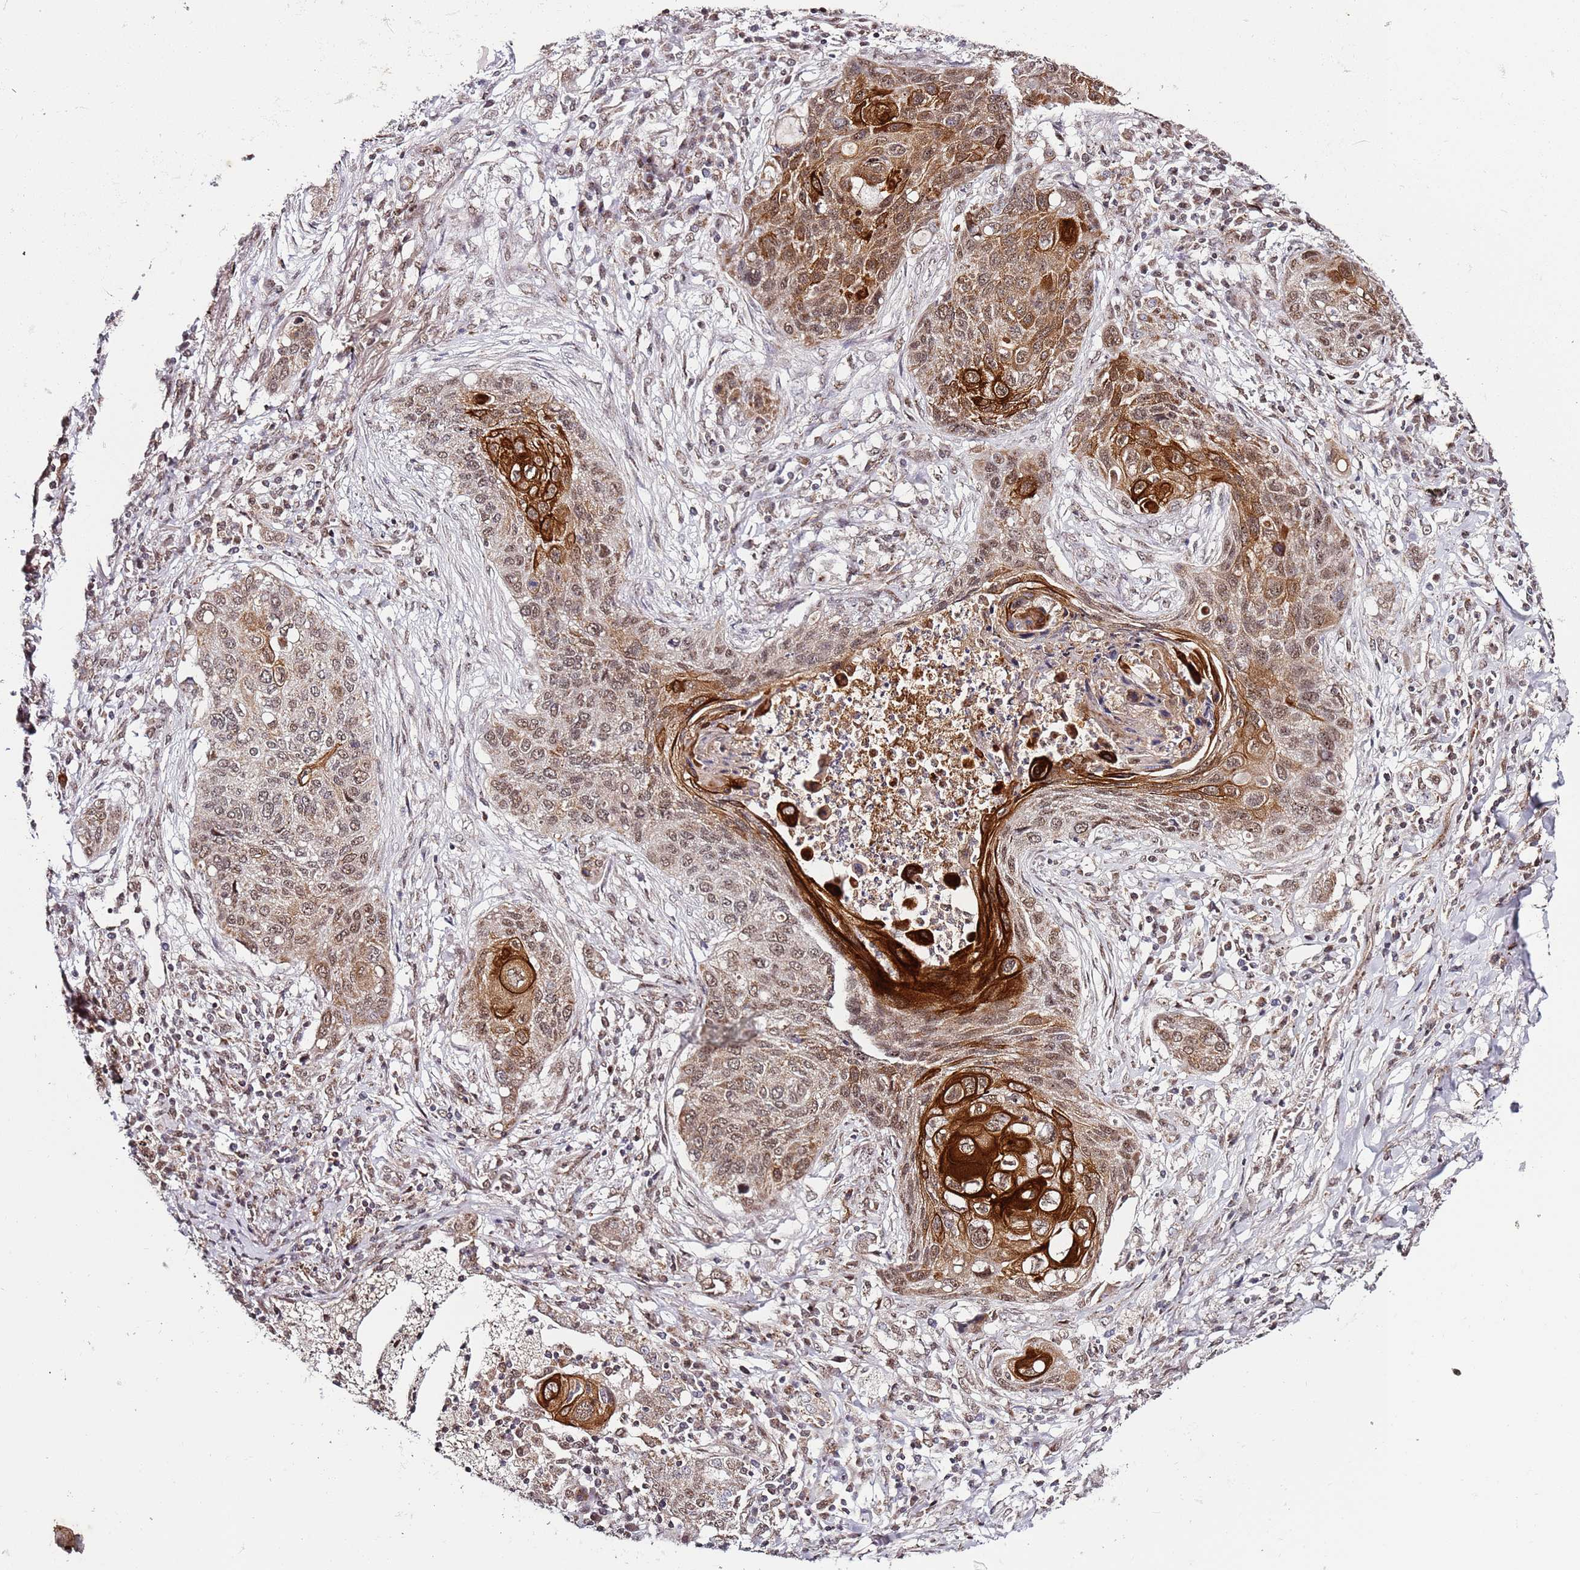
{"staining": {"intensity": "strong", "quantity": "25%-75%", "location": "cytoplasmic/membranous,nuclear"}, "tissue": "lung cancer", "cell_type": "Tumor cells", "image_type": "cancer", "snomed": [{"axis": "morphology", "description": "Squamous cell carcinoma, NOS"}, {"axis": "topography", "description": "Lung"}], "caption": "Immunohistochemical staining of lung cancer exhibits strong cytoplasmic/membranous and nuclear protein expression in approximately 25%-75% of tumor cells.", "gene": "TP53AIP1", "patient": {"sex": "female", "age": 63}}